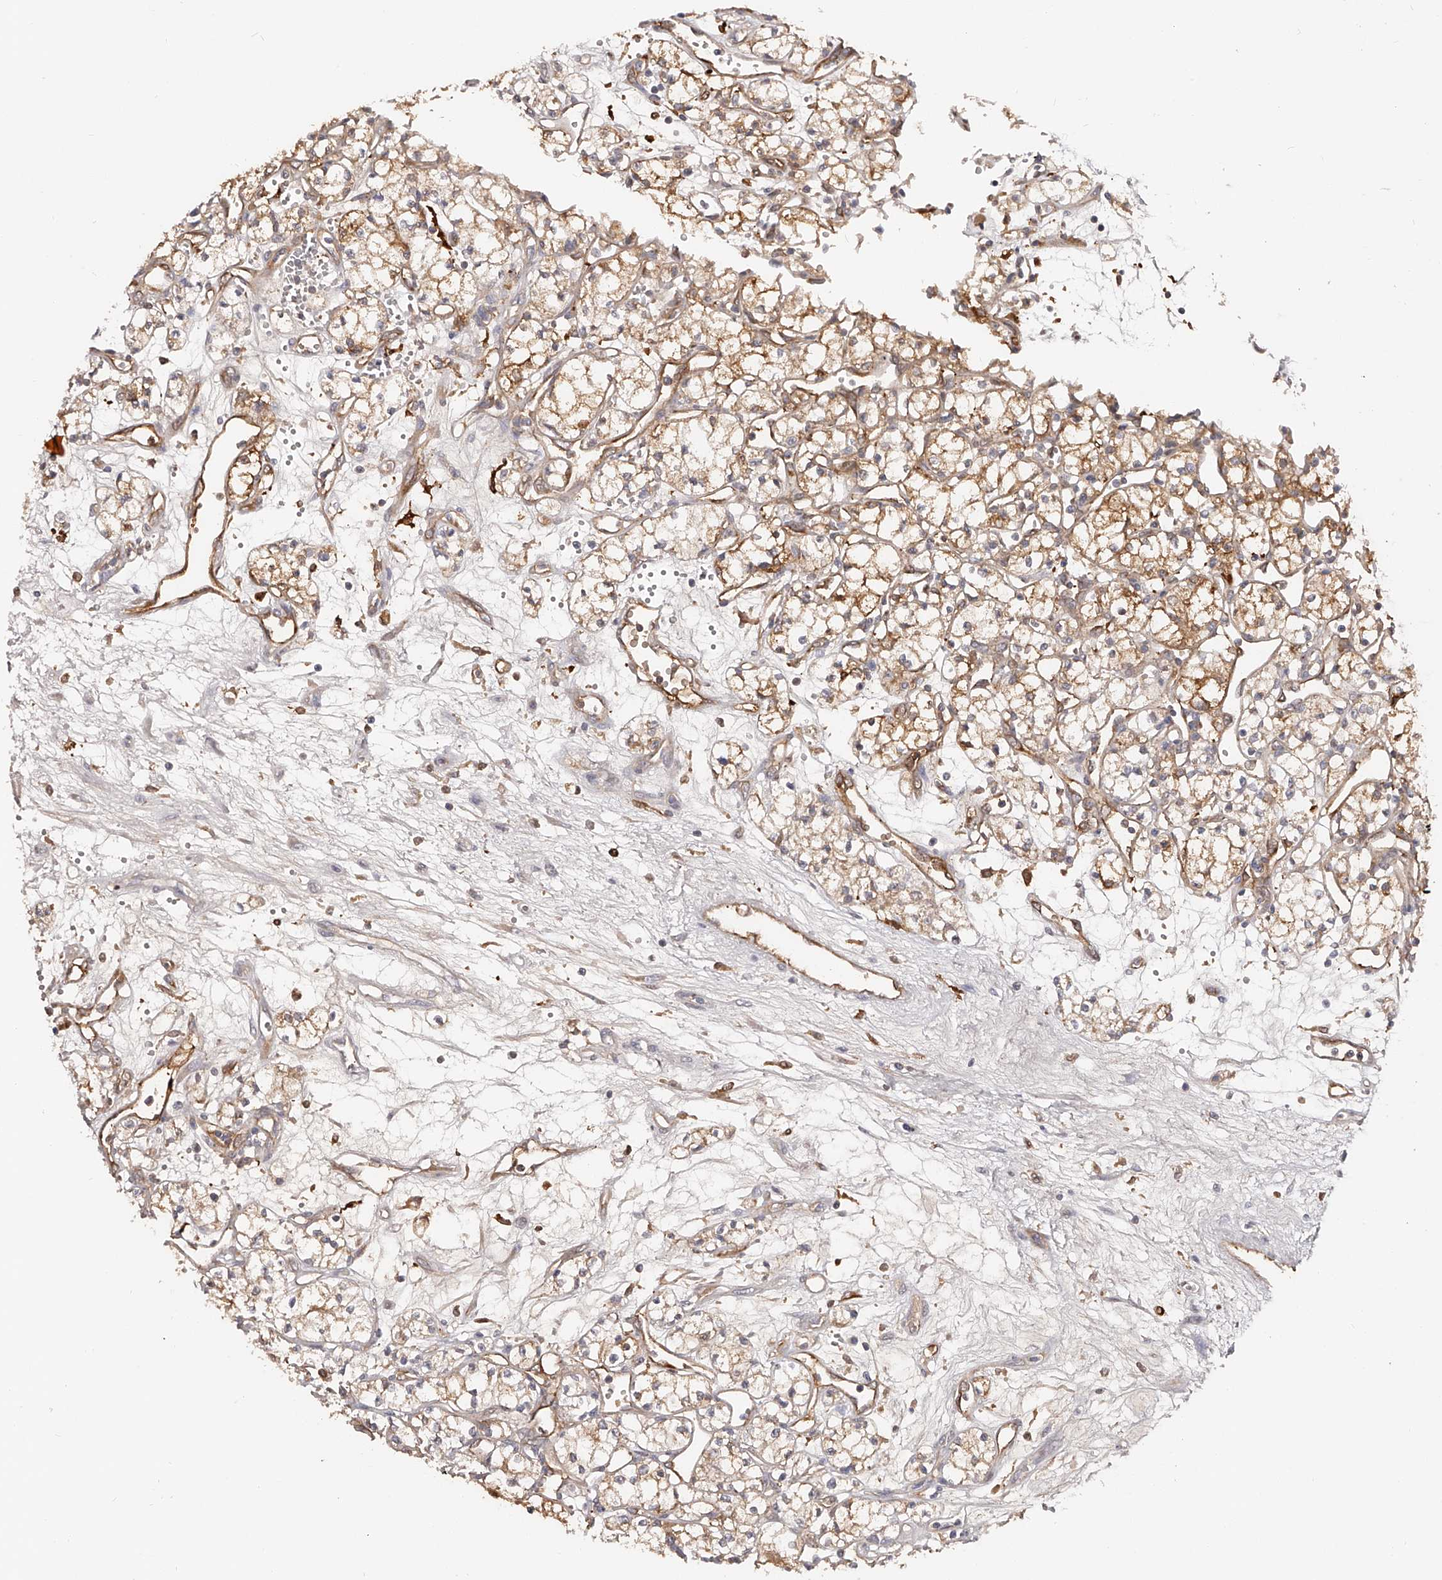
{"staining": {"intensity": "moderate", "quantity": ">75%", "location": "cytoplasmic/membranous"}, "tissue": "renal cancer", "cell_type": "Tumor cells", "image_type": "cancer", "snomed": [{"axis": "morphology", "description": "Adenocarcinoma, NOS"}, {"axis": "topography", "description": "Kidney"}], "caption": "A brown stain shows moderate cytoplasmic/membranous positivity of a protein in human renal cancer tumor cells.", "gene": "LAP3", "patient": {"sex": "male", "age": 59}}